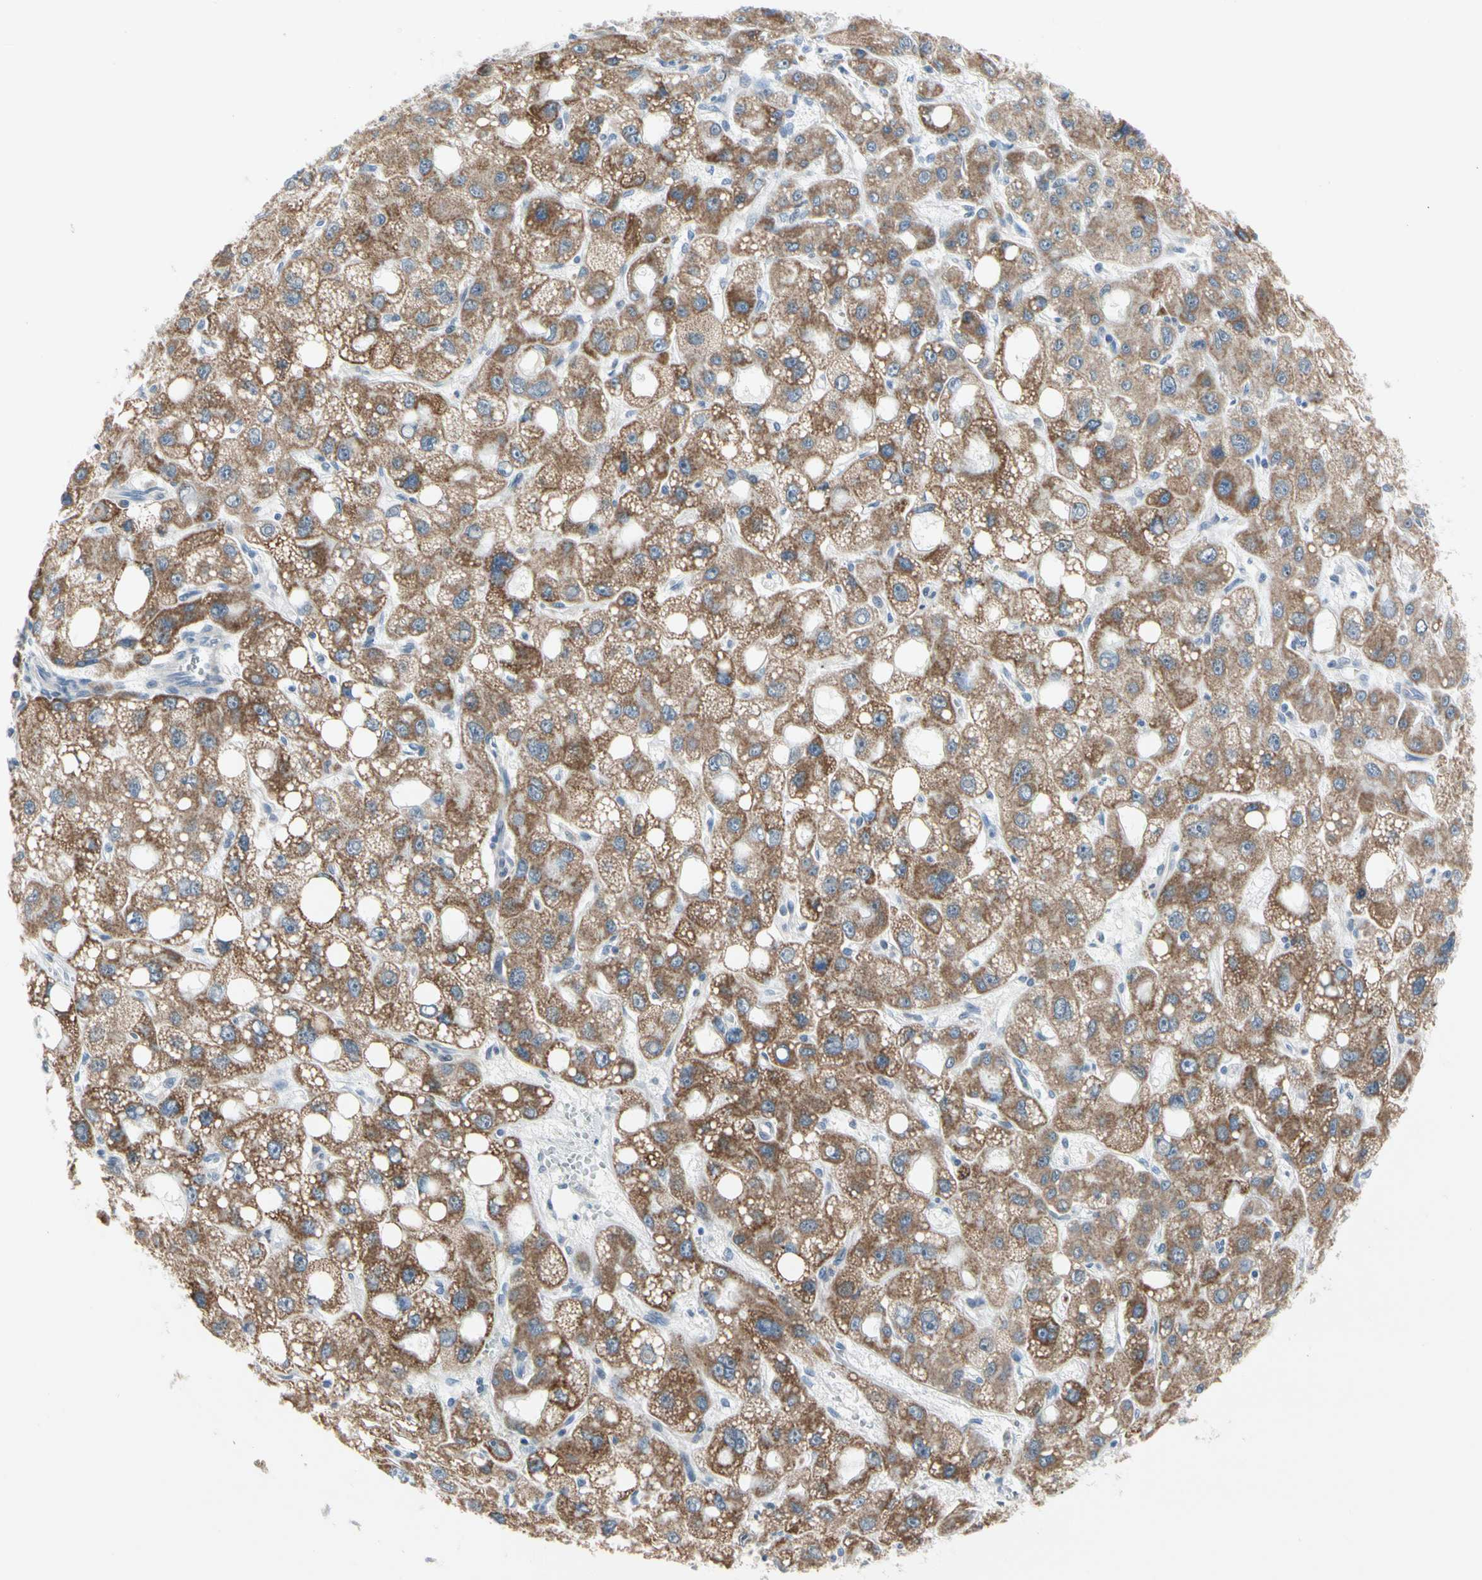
{"staining": {"intensity": "moderate", "quantity": ">75%", "location": "cytoplasmic/membranous"}, "tissue": "liver cancer", "cell_type": "Tumor cells", "image_type": "cancer", "snomed": [{"axis": "morphology", "description": "Carcinoma, Hepatocellular, NOS"}, {"axis": "topography", "description": "Liver"}], "caption": "There is medium levels of moderate cytoplasmic/membranous expression in tumor cells of liver cancer (hepatocellular carcinoma), as demonstrated by immunohistochemical staining (brown color).", "gene": "MARK1", "patient": {"sex": "male", "age": 55}}